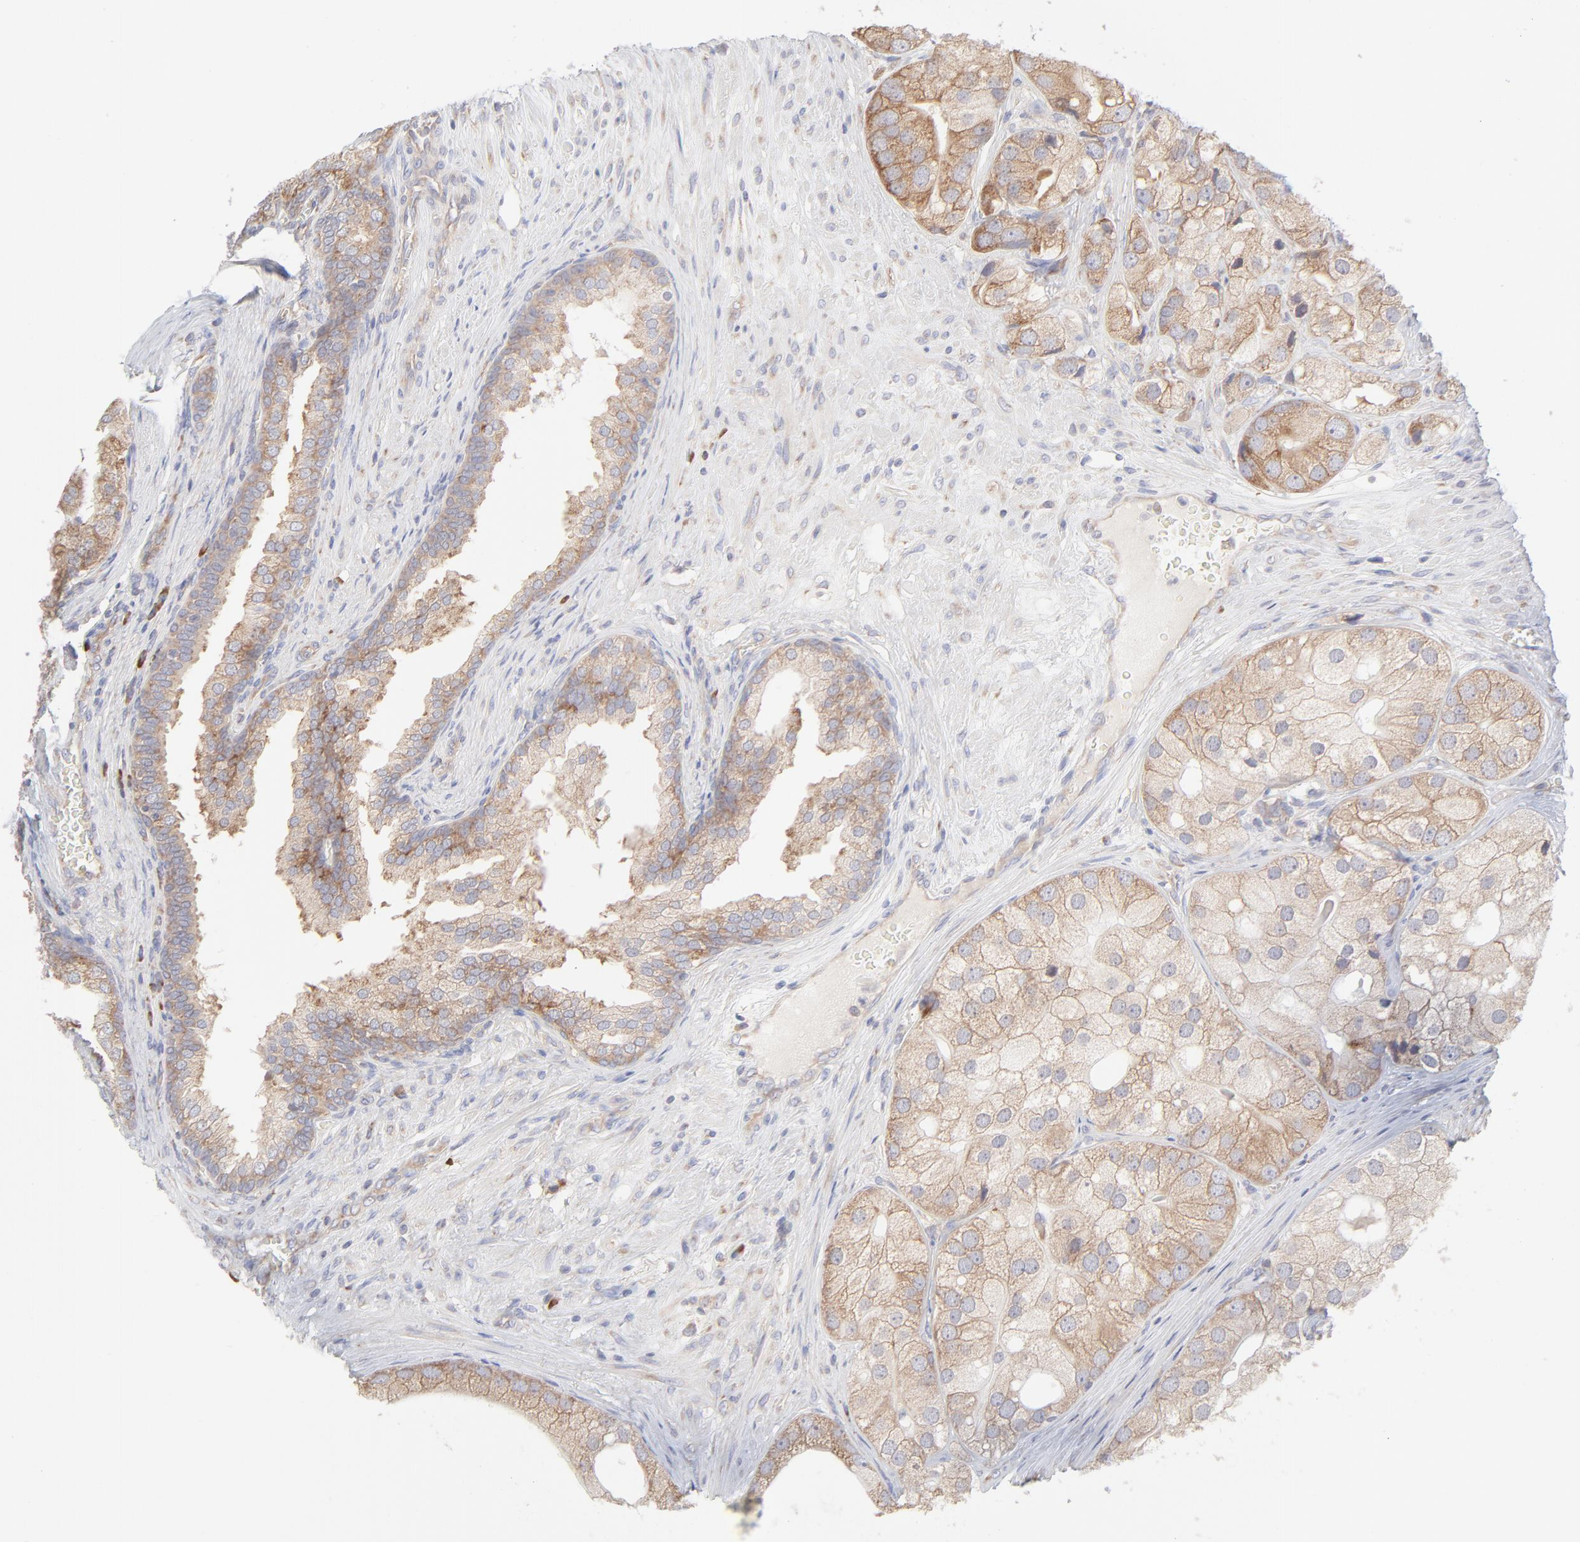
{"staining": {"intensity": "moderate", "quantity": ">75%", "location": "cytoplasmic/membranous"}, "tissue": "prostate cancer", "cell_type": "Tumor cells", "image_type": "cancer", "snomed": [{"axis": "morphology", "description": "Adenocarcinoma, Low grade"}, {"axis": "topography", "description": "Prostate"}], "caption": "Tumor cells demonstrate medium levels of moderate cytoplasmic/membranous positivity in approximately >75% of cells in human prostate low-grade adenocarcinoma. (Stains: DAB (3,3'-diaminobenzidine) in brown, nuclei in blue, Microscopy: brightfield microscopy at high magnification).", "gene": "RPS21", "patient": {"sex": "male", "age": 69}}